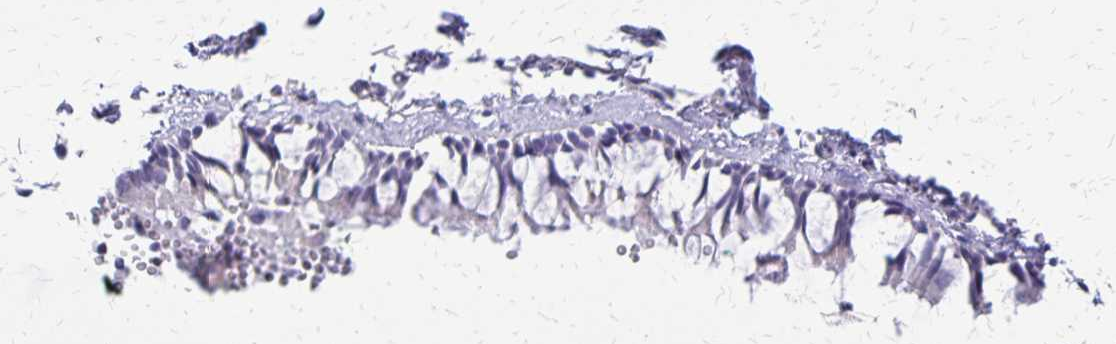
{"staining": {"intensity": "negative", "quantity": "none", "location": "none"}, "tissue": "bronchus", "cell_type": "Respiratory epithelial cells", "image_type": "normal", "snomed": [{"axis": "morphology", "description": "Normal tissue, NOS"}, {"axis": "topography", "description": "Bronchus"}], "caption": "Respiratory epithelial cells show no significant protein staining in normal bronchus. The staining is performed using DAB brown chromogen with nuclei counter-stained in using hematoxylin.", "gene": "SI", "patient": {"sex": "female", "age": 59}}